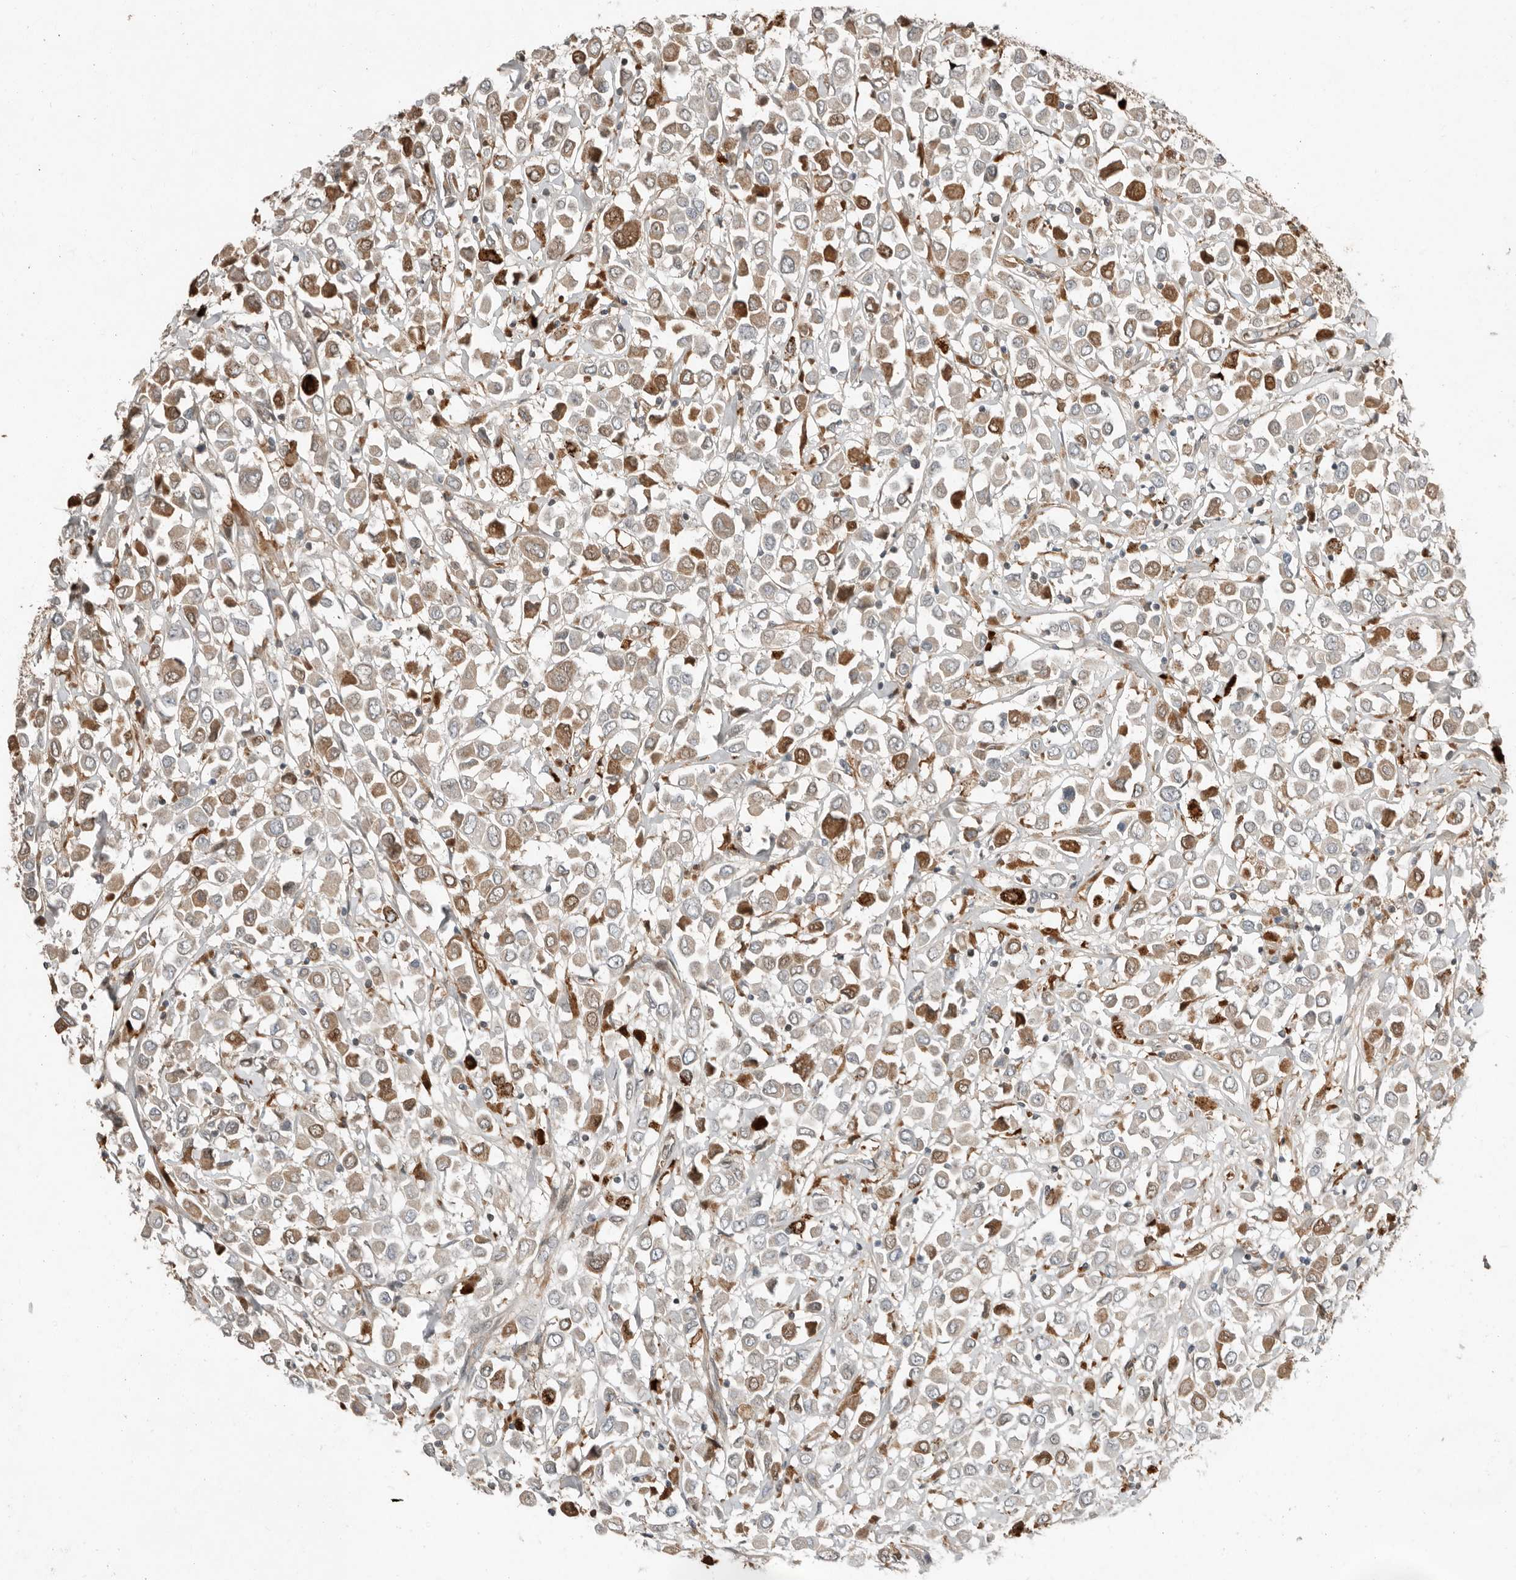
{"staining": {"intensity": "moderate", "quantity": "25%-75%", "location": "cytoplasmic/membranous"}, "tissue": "breast cancer", "cell_type": "Tumor cells", "image_type": "cancer", "snomed": [{"axis": "morphology", "description": "Duct carcinoma"}, {"axis": "topography", "description": "Breast"}], "caption": "Brown immunohistochemical staining in human breast invasive ductal carcinoma demonstrates moderate cytoplasmic/membranous staining in approximately 25%-75% of tumor cells.", "gene": "KLHL38", "patient": {"sex": "female", "age": 61}}